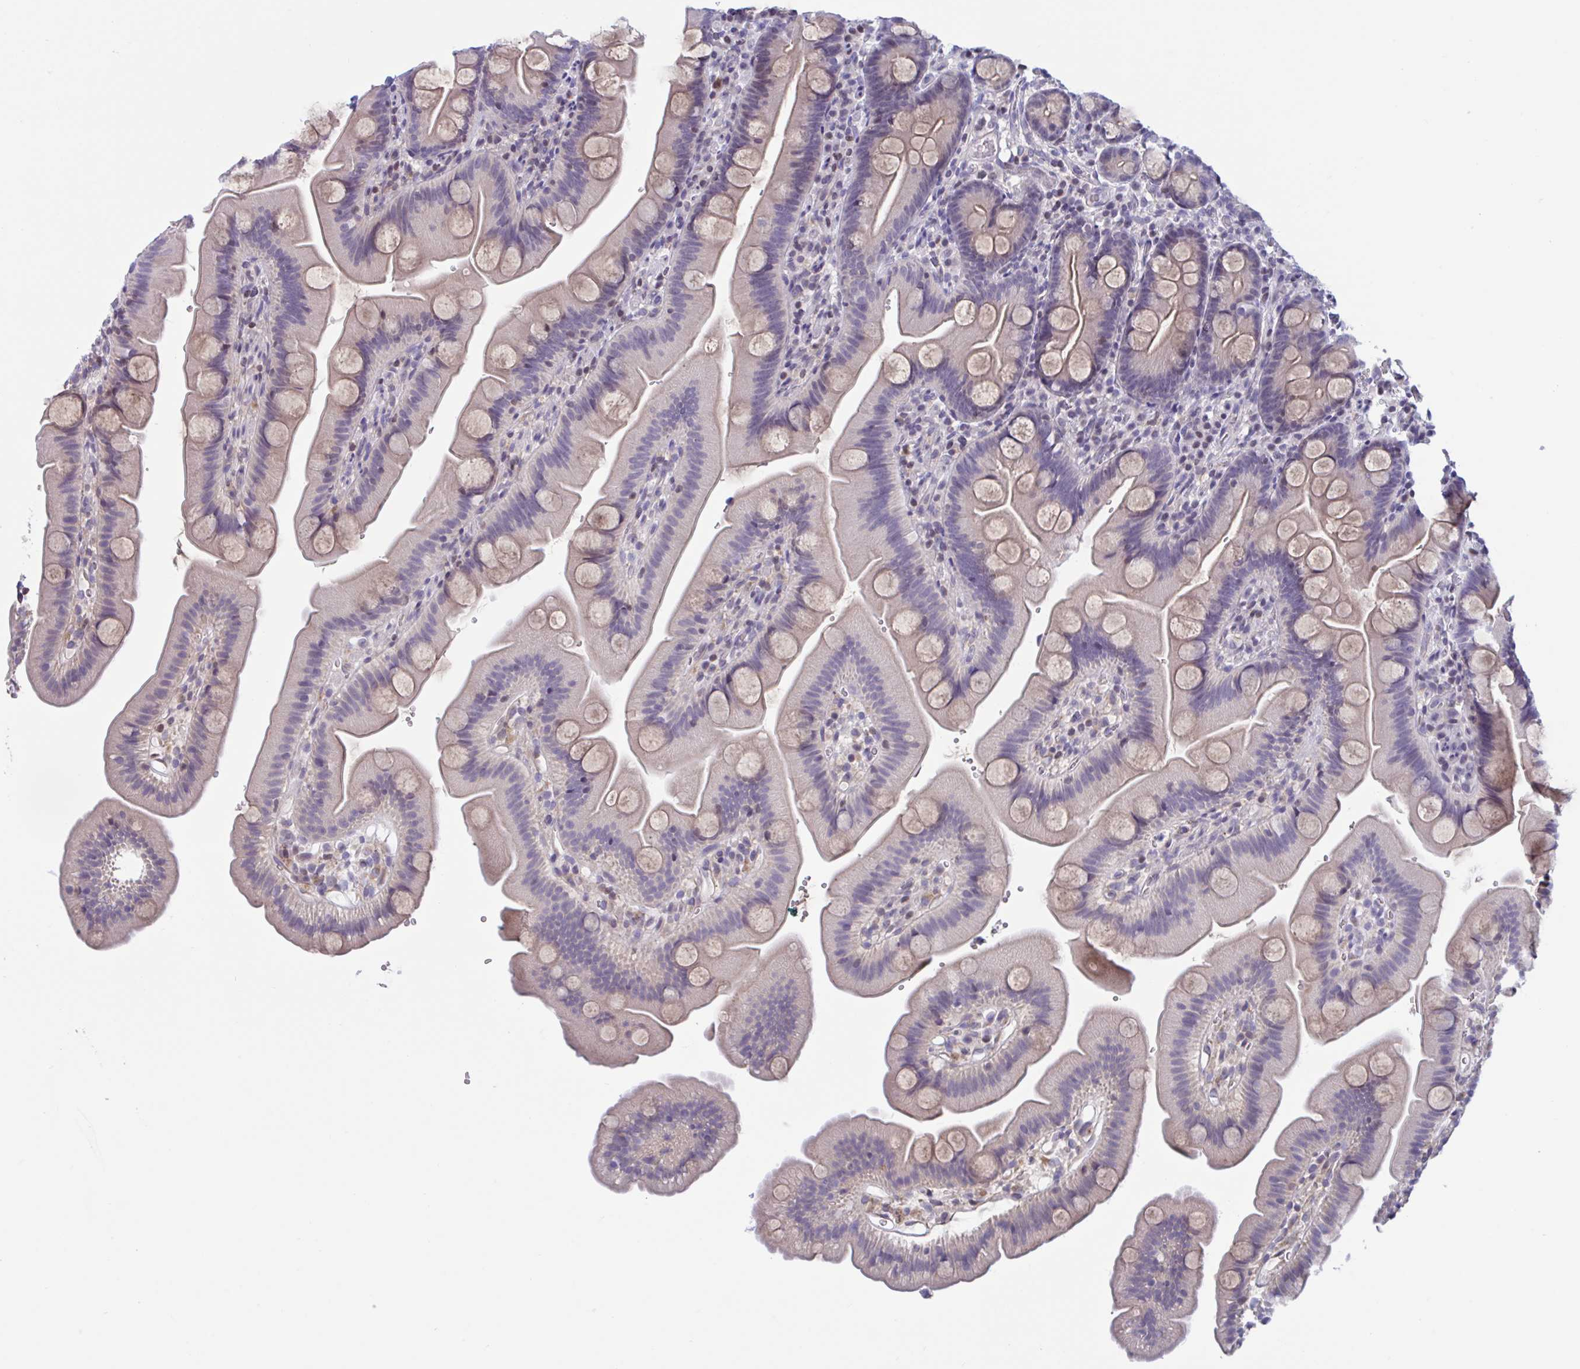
{"staining": {"intensity": "weak", "quantity": "25%-75%", "location": "cytoplasmic/membranous"}, "tissue": "small intestine", "cell_type": "Glandular cells", "image_type": "normal", "snomed": [{"axis": "morphology", "description": "Normal tissue, NOS"}, {"axis": "topography", "description": "Small intestine"}], "caption": "Protein expression analysis of normal human small intestine reveals weak cytoplasmic/membranous expression in approximately 25%-75% of glandular cells. (brown staining indicates protein expression, while blue staining denotes nuclei).", "gene": "SNX11", "patient": {"sex": "female", "age": 68}}